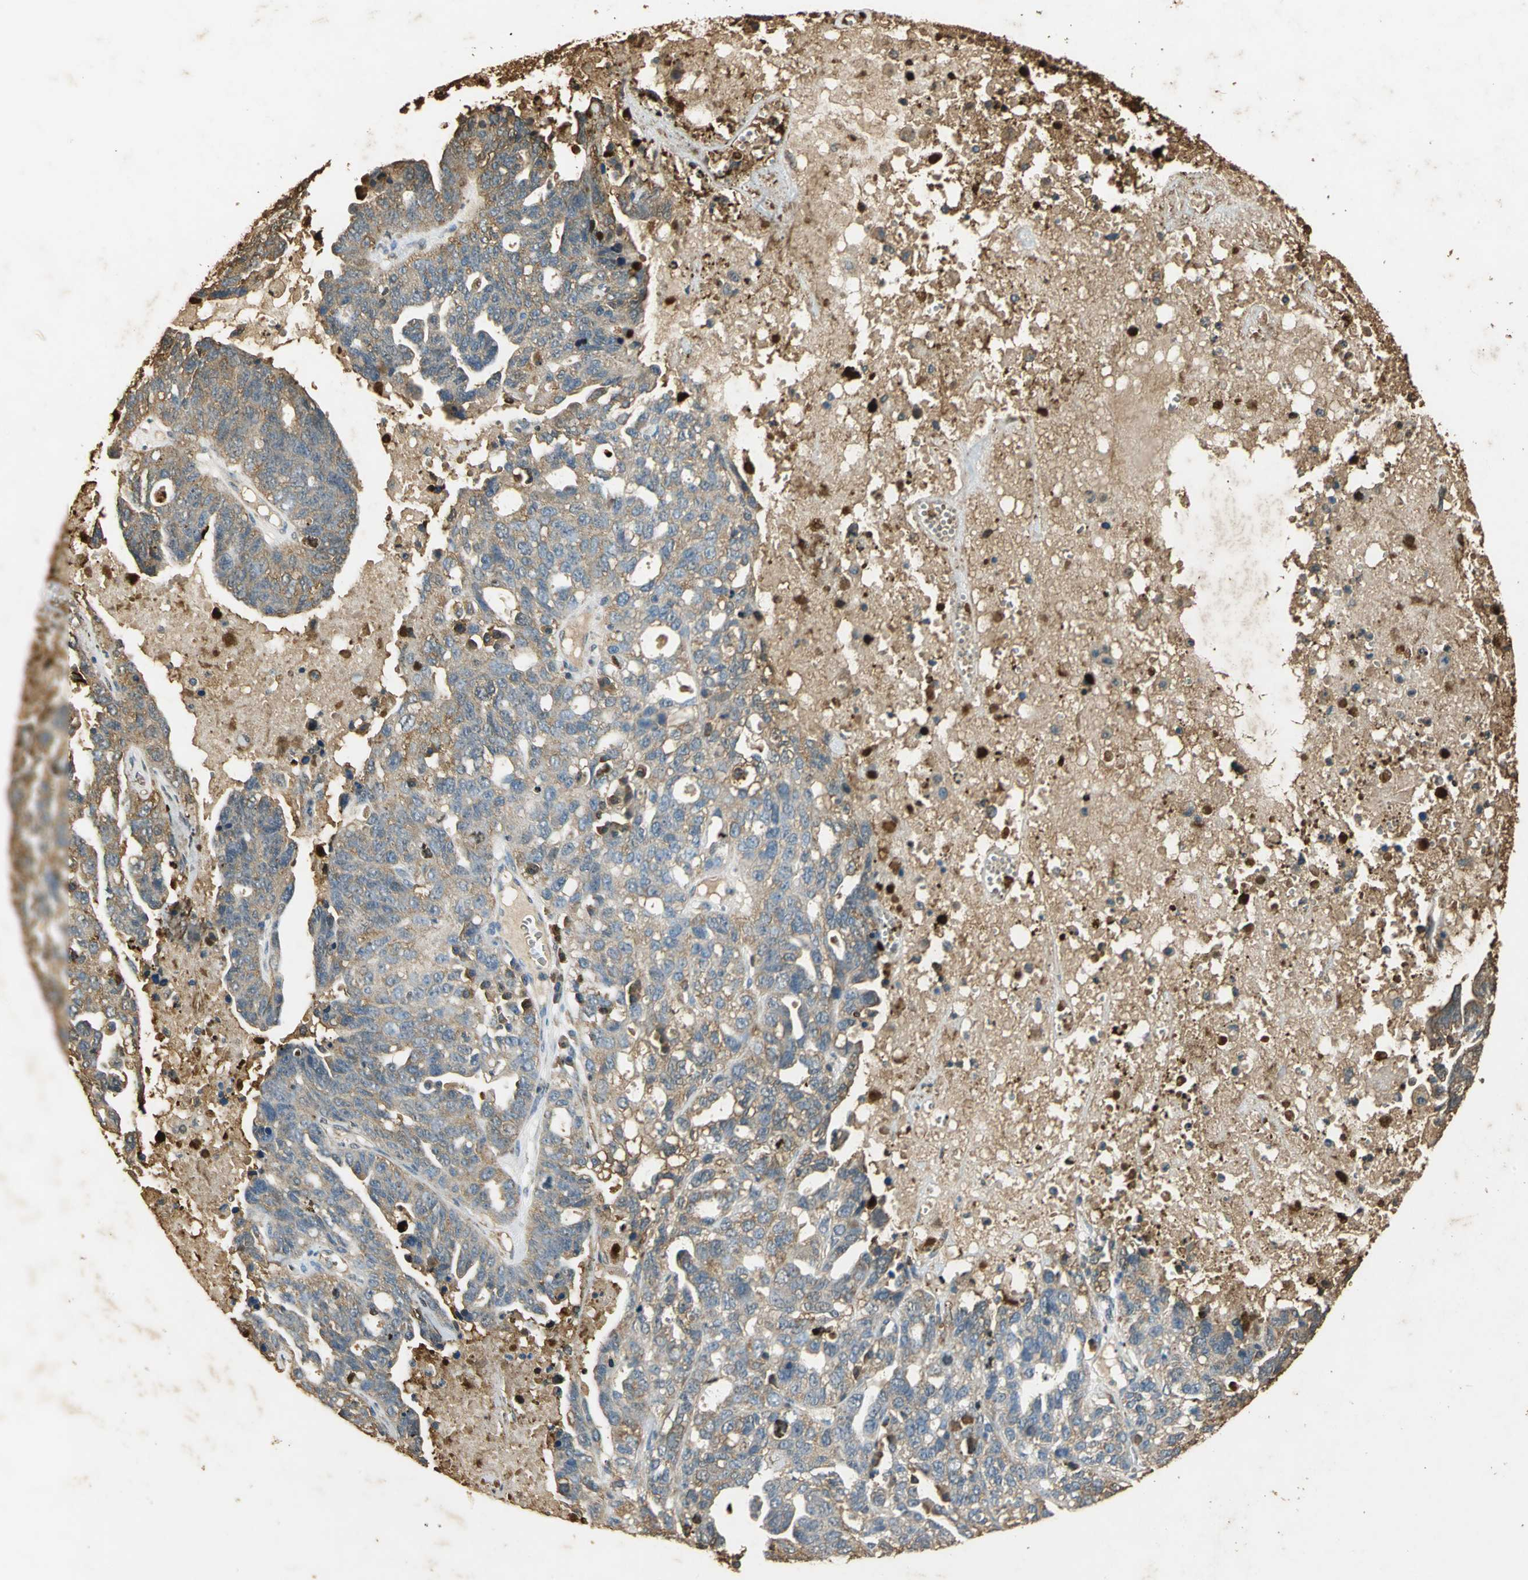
{"staining": {"intensity": "moderate", "quantity": ">75%", "location": "cytoplasmic/membranous"}, "tissue": "ovarian cancer", "cell_type": "Tumor cells", "image_type": "cancer", "snomed": [{"axis": "morphology", "description": "Cystadenocarcinoma, serous, NOS"}, {"axis": "topography", "description": "Ovary"}], "caption": "Immunohistochemical staining of ovarian cancer (serous cystadenocarcinoma) shows medium levels of moderate cytoplasmic/membranous expression in approximately >75% of tumor cells.", "gene": "GAPDH", "patient": {"sex": "female", "age": 71}}